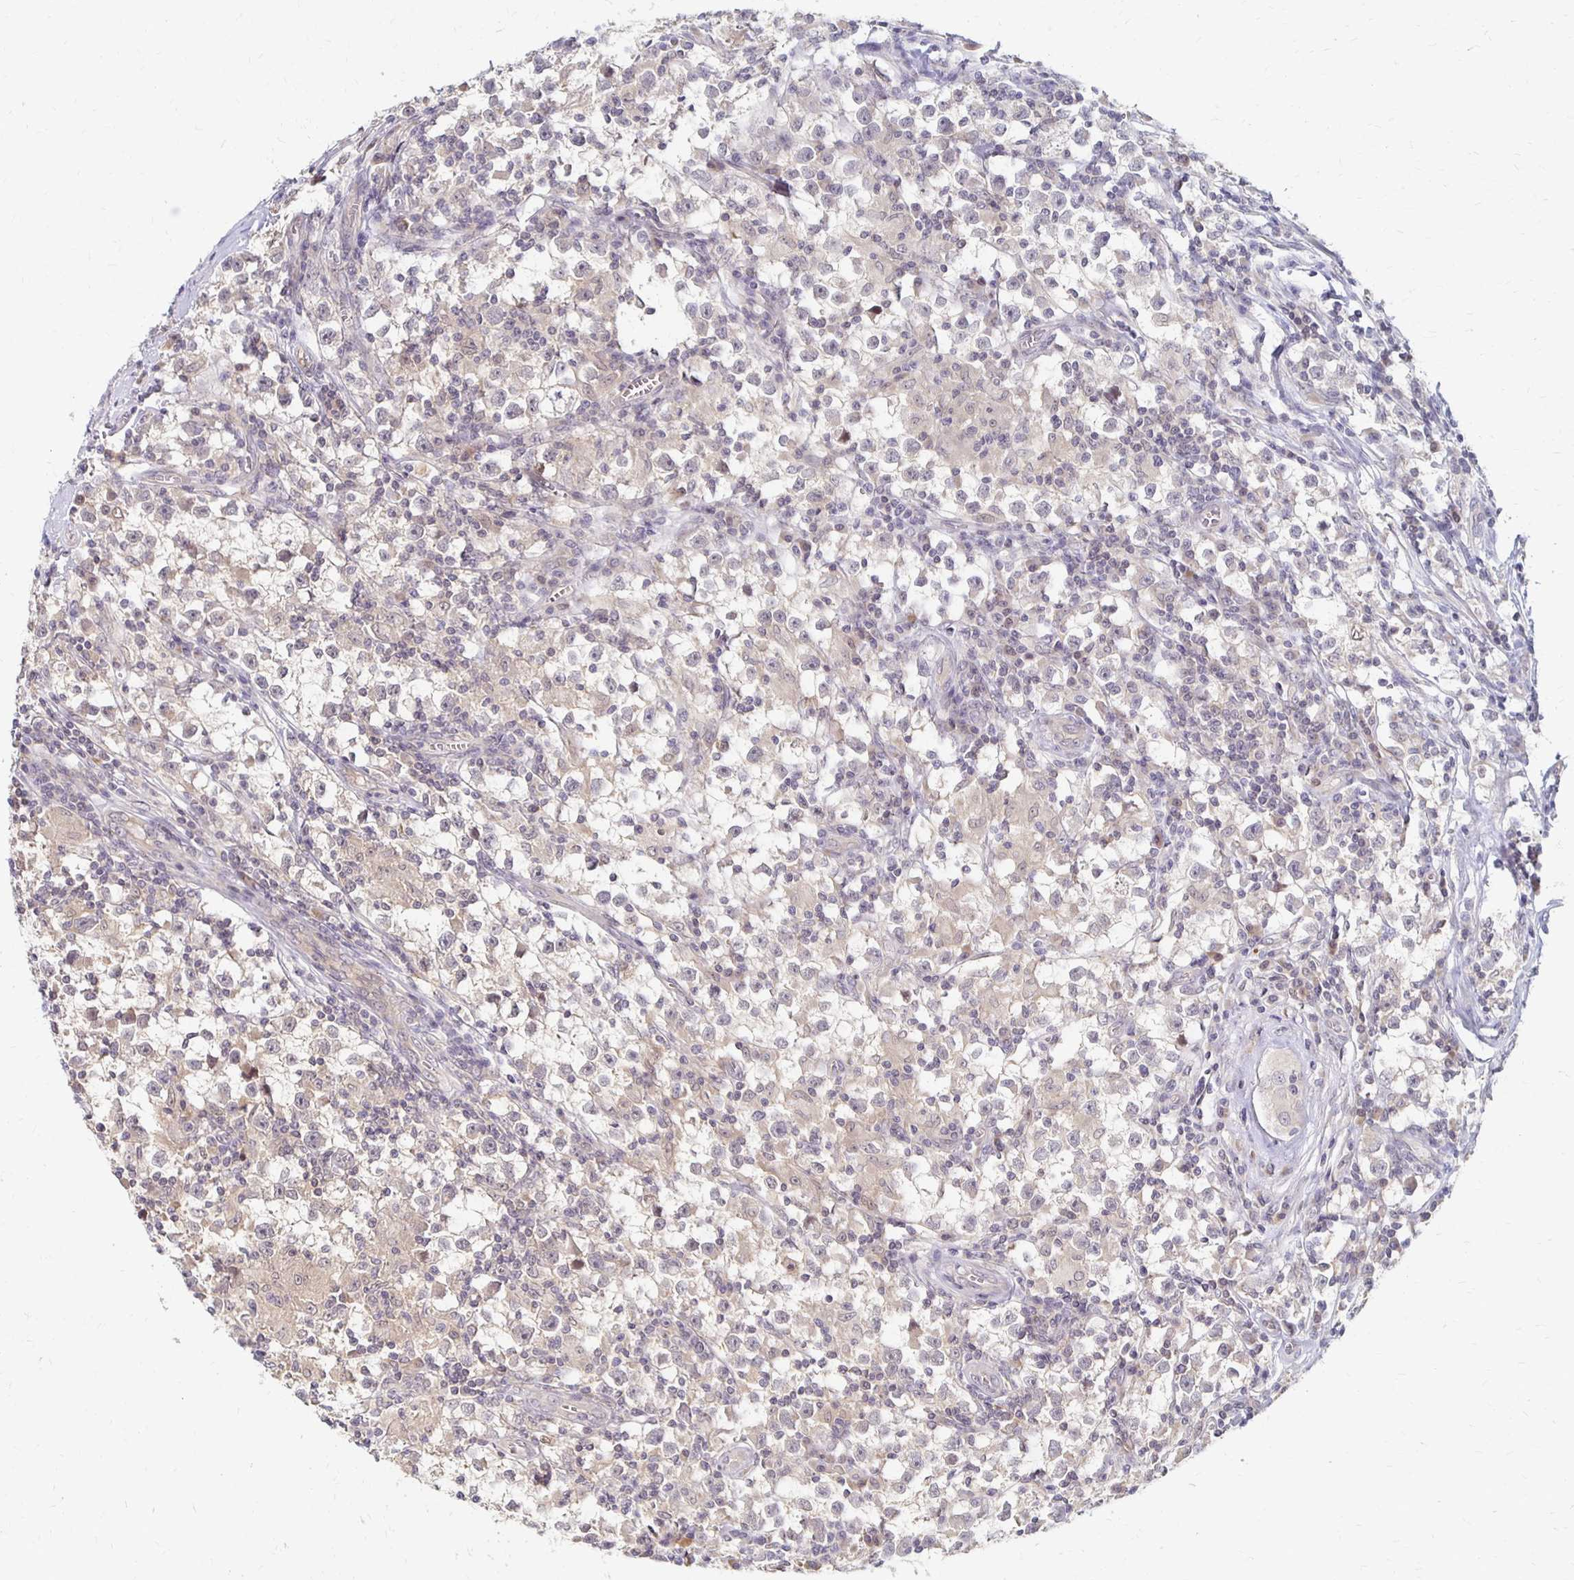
{"staining": {"intensity": "weak", "quantity": "<25%", "location": "cytoplasmic/membranous"}, "tissue": "testis cancer", "cell_type": "Tumor cells", "image_type": "cancer", "snomed": [{"axis": "morphology", "description": "Seminoma, NOS"}, {"axis": "topography", "description": "Testis"}], "caption": "Immunohistochemical staining of human testis cancer reveals no significant expression in tumor cells.", "gene": "PRKCB", "patient": {"sex": "male", "age": 31}}